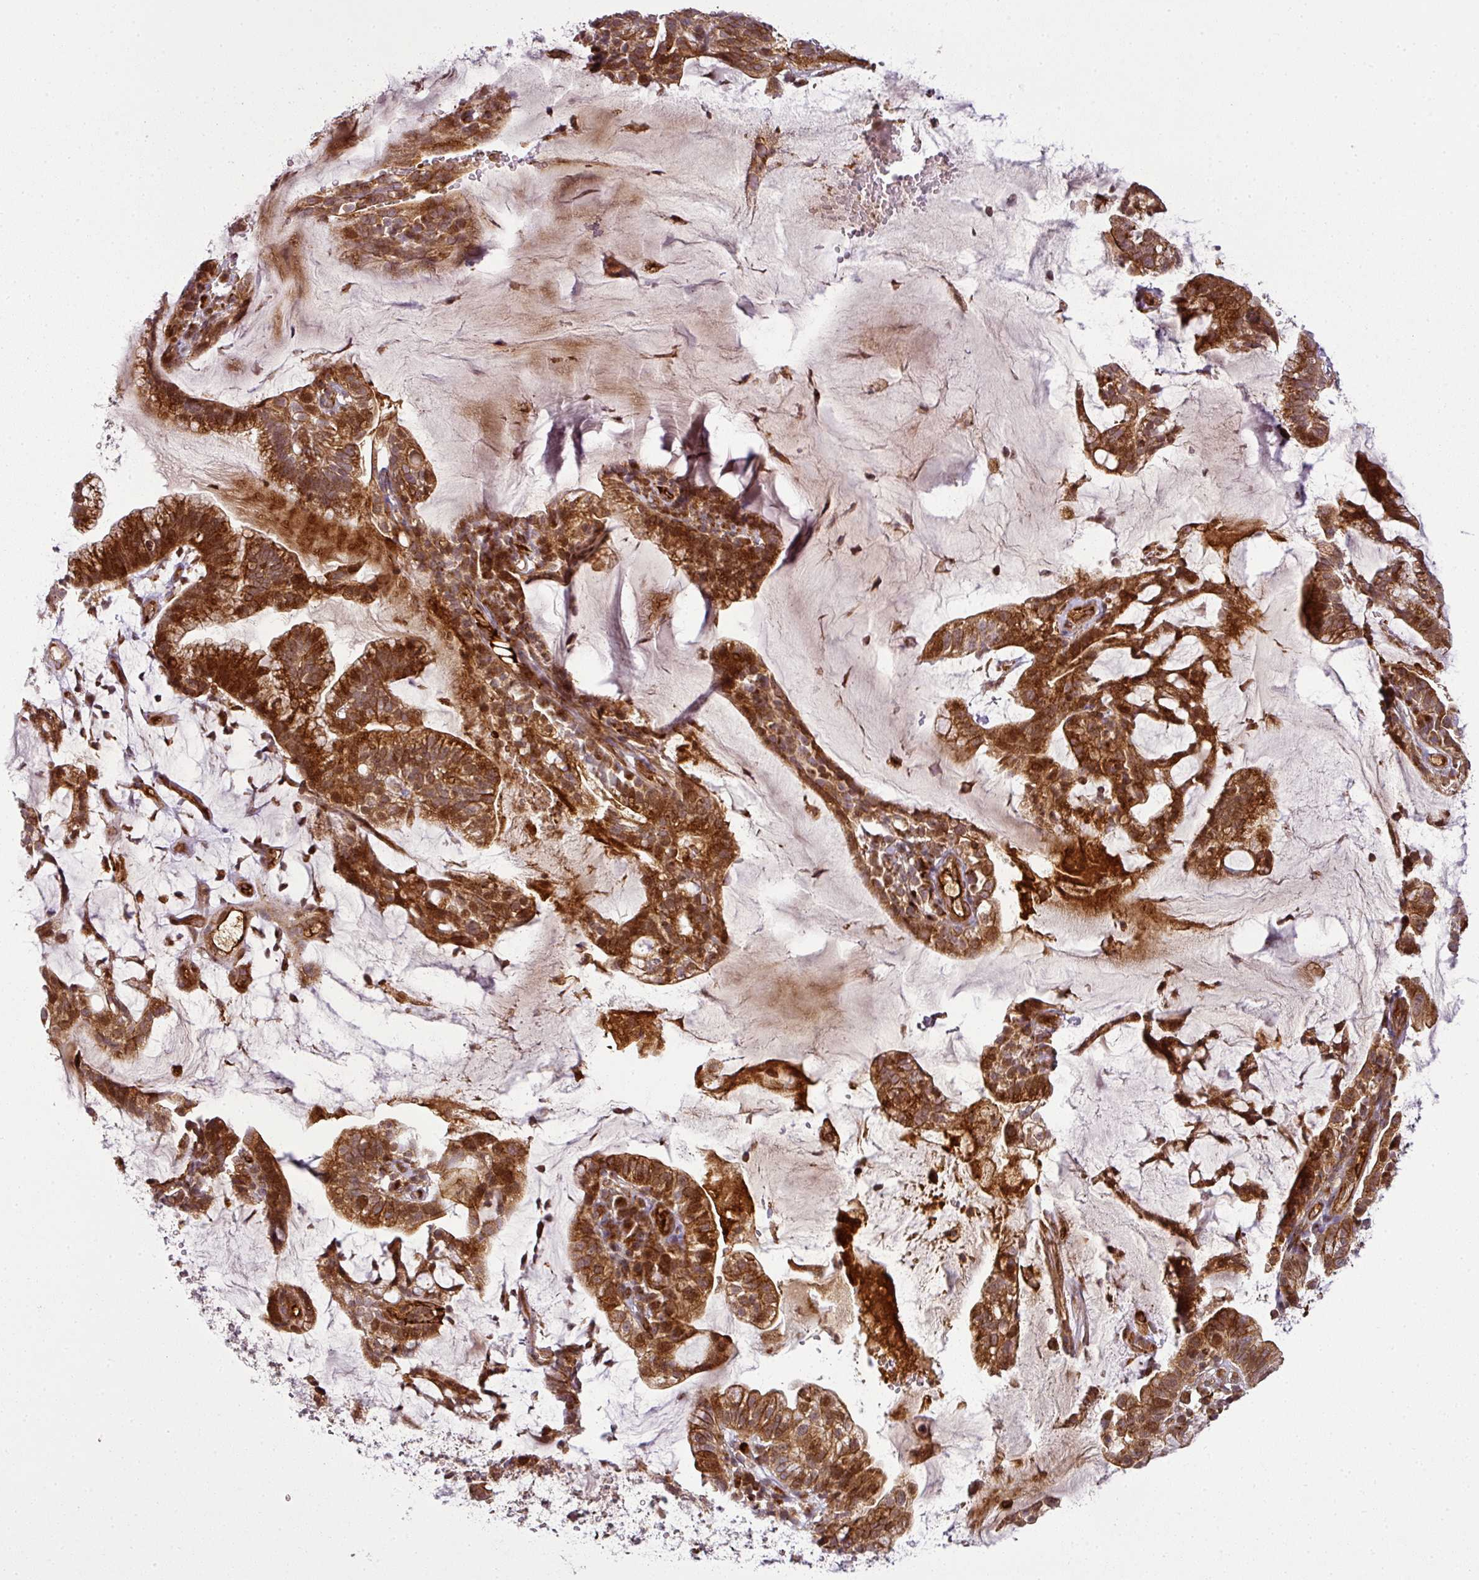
{"staining": {"intensity": "strong", "quantity": ">75%", "location": "cytoplasmic/membranous,nuclear"}, "tissue": "cervical cancer", "cell_type": "Tumor cells", "image_type": "cancer", "snomed": [{"axis": "morphology", "description": "Adenocarcinoma, NOS"}, {"axis": "topography", "description": "Cervix"}], "caption": "Immunohistochemistry (DAB) staining of human adenocarcinoma (cervical) demonstrates strong cytoplasmic/membranous and nuclear protein positivity in approximately >75% of tumor cells.", "gene": "ATAT1", "patient": {"sex": "female", "age": 41}}